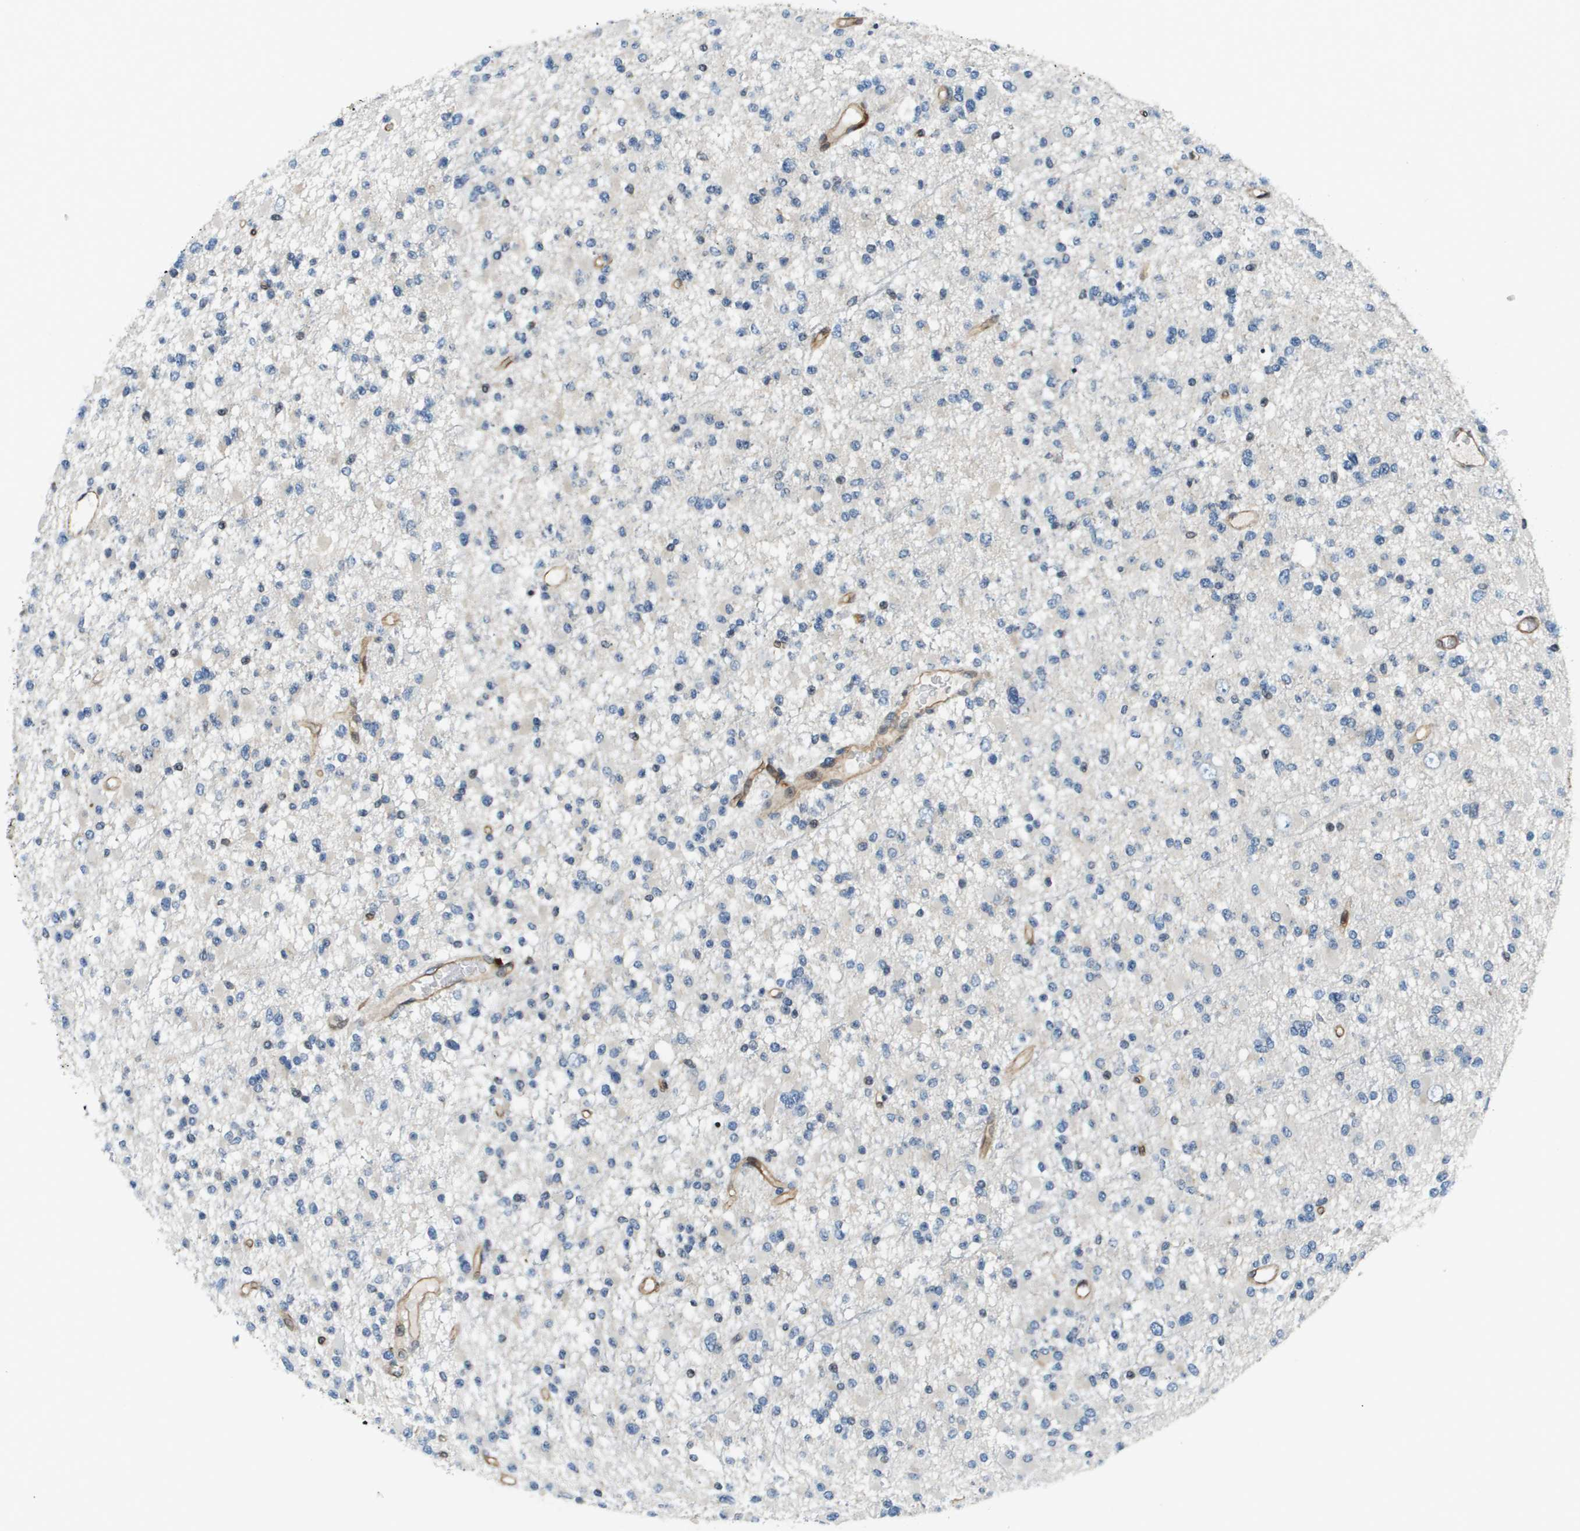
{"staining": {"intensity": "negative", "quantity": "none", "location": "none"}, "tissue": "glioma", "cell_type": "Tumor cells", "image_type": "cancer", "snomed": [{"axis": "morphology", "description": "Glioma, malignant, Low grade"}, {"axis": "topography", "description": "Brain"}], "caption": "This is a micrograph of immunohistochemistry (IHC) staining of glioma, which shows no expression in tumor cells.", "gene": "ESYT1", "patient": {"sex": "female", "age": 22}}